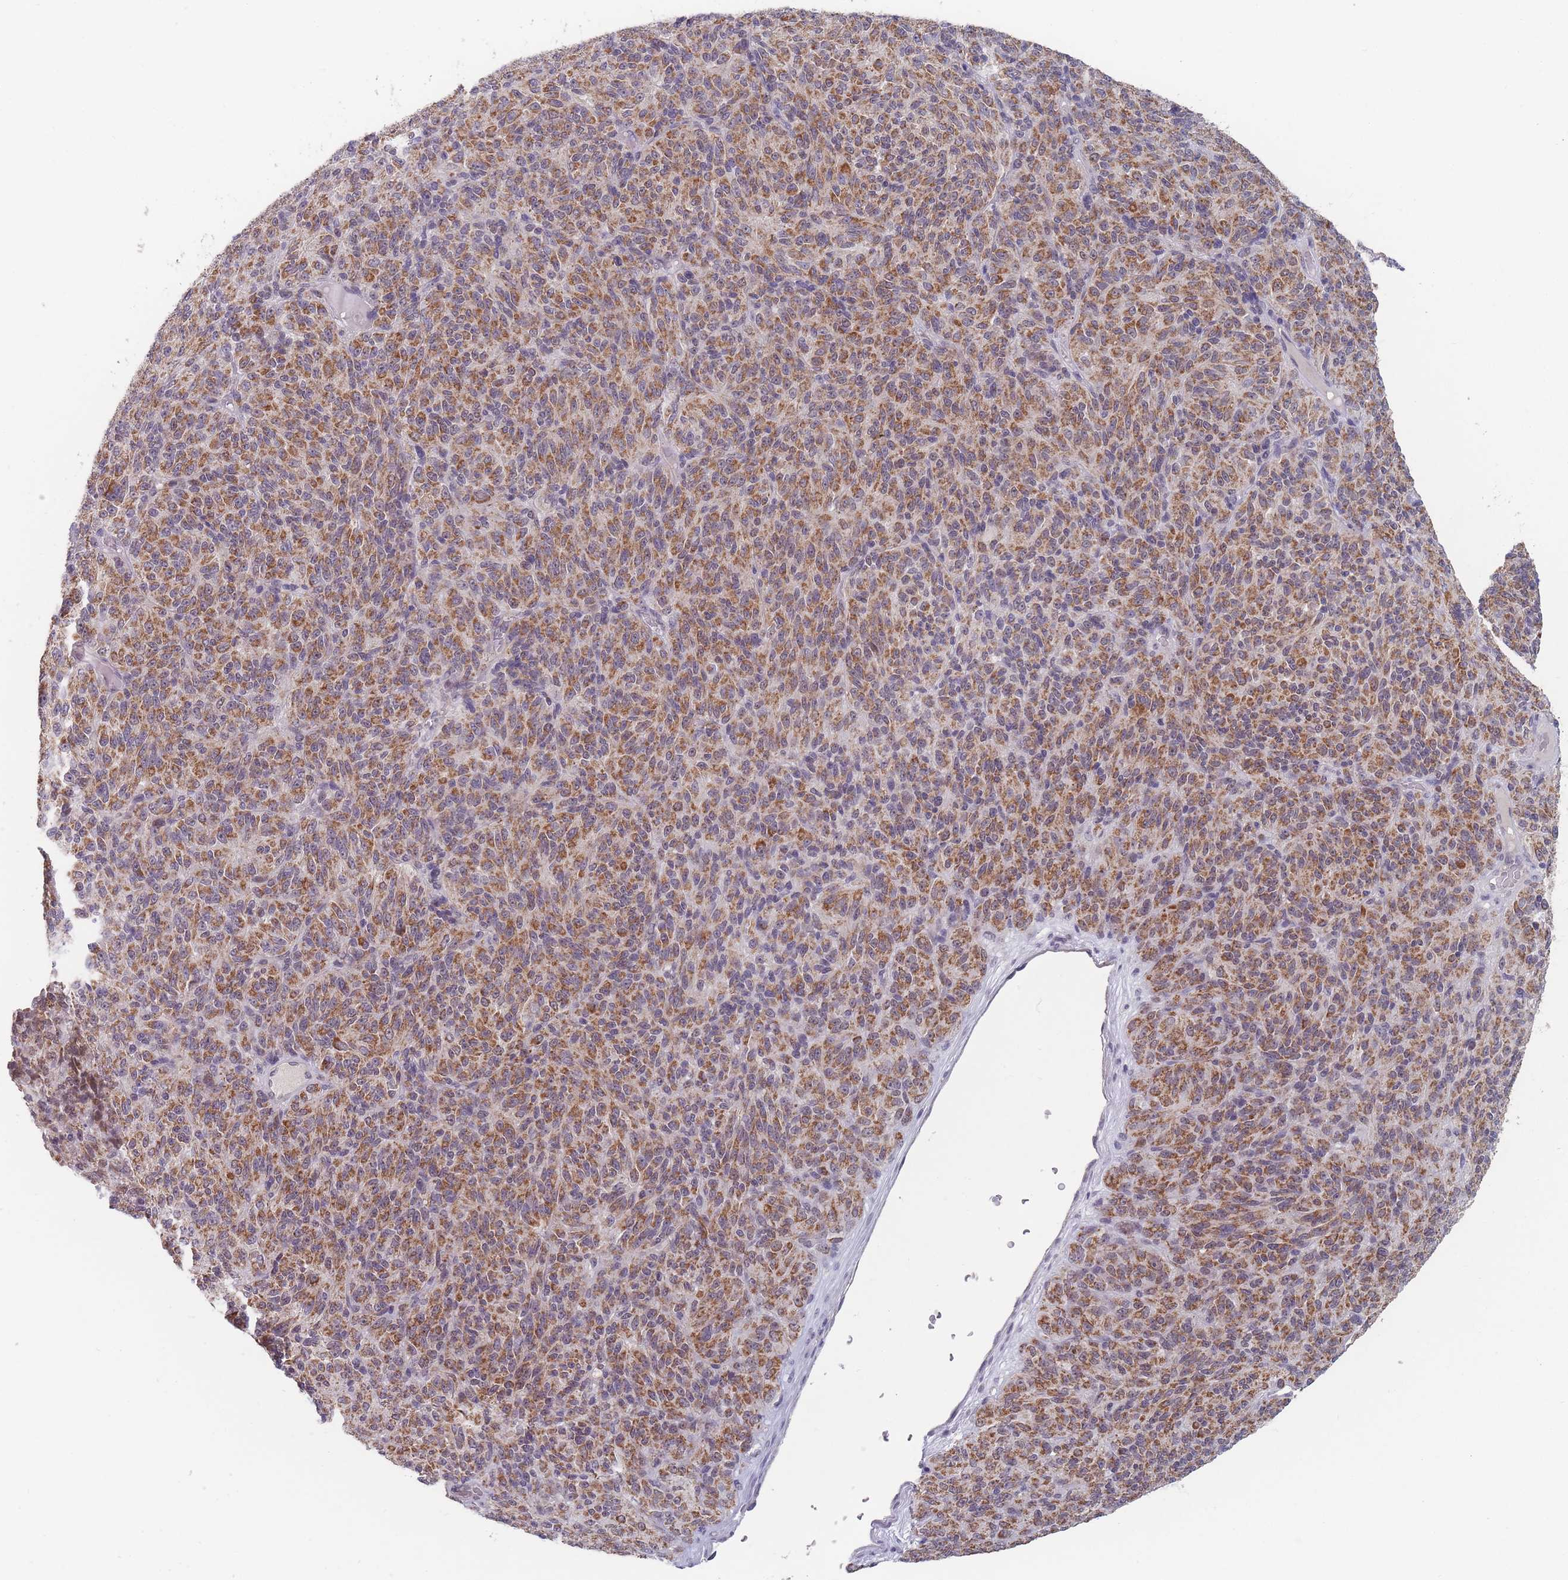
{"staining": {"intensity": "moderate", "quantity": ">75%", "location": "cytoplasmic/membranous"}, "tissue": "melanoma", "cell_type": "Tumor cells", "image_type": "cancer", "snomed": [{"axis": "morphology", "description": "Malignant melanoma, Metastatic site"}, {"axis": "topography", "description": "Brain"}], "caption": "IHC (DAB) staining of human malignant melanoma (metastatic site) exhibits moderate cytoplasmic/membranous protein positivity in approximately >75% of tumor cells.", "gene": "PEX7", "patient": {"sex": "female", "age": 56}}